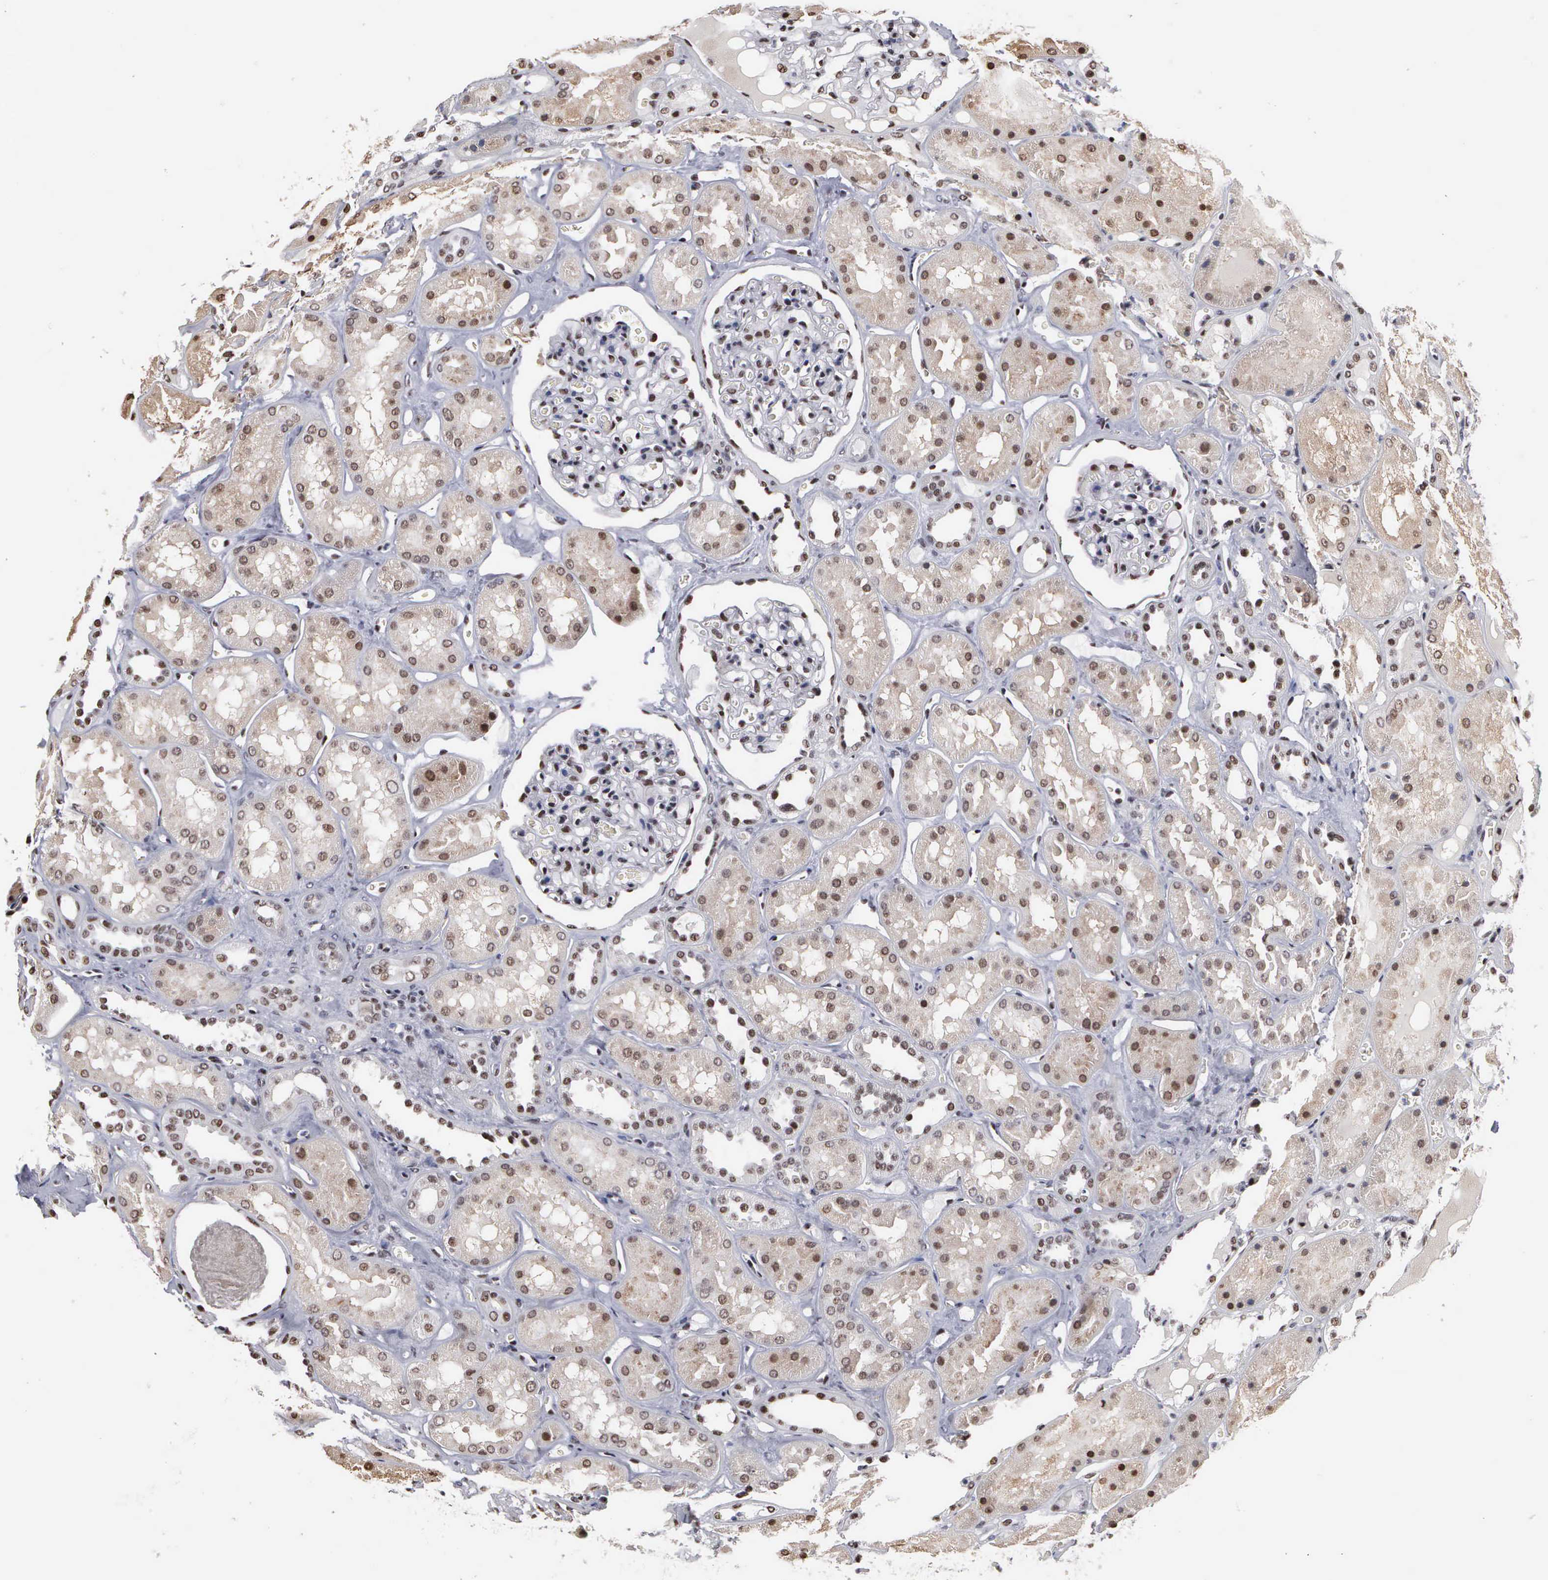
{"staining": {"intensity": "negative", "quantity": "none", "location": "none"}, "tissue": "kidney", "cell_type": "Cells in glomeruli", "image_type": "normal", "snomed": [{"axis": "morphology", "description": "Normal tissue, NOS"}, {"axis": "topography", "description": "Kidney"}, {"axis": "topography", "description": "Urinary bladder"}], "caption": "IHC of benign human kidney shows no expression in cells in glomeruli.", "gene": "KIAA0586", "patient": {"sex": "male", "age": 64}}